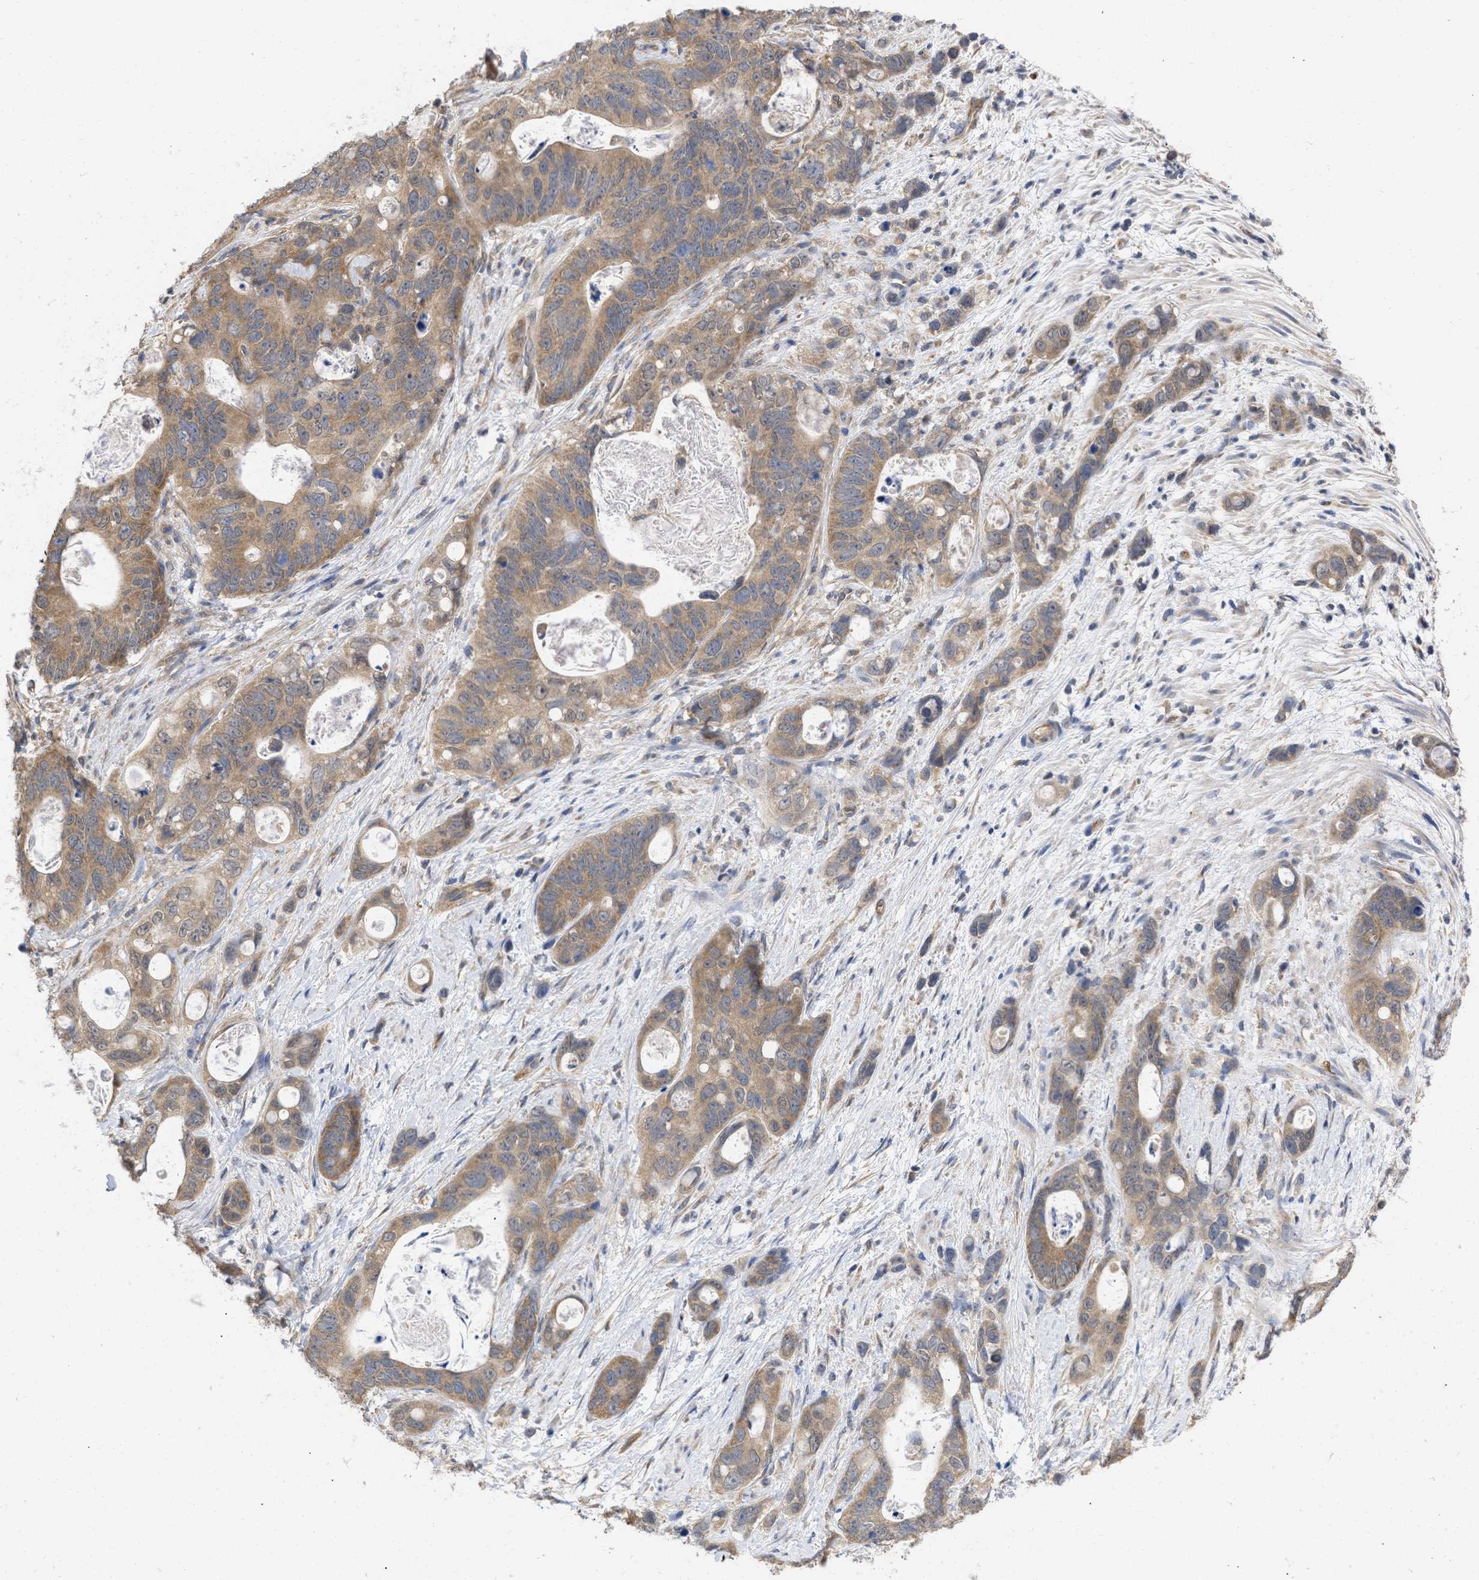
{"staining": {"intensity": "moderate", "quantity": ">75%", "location": "cytoplasmic/membranous"}, "tissue": "stomach cancer", "cell_type": "Tumor cells", "image_type": "cancer", "snomed": [{"axis": "morphology", "description": "Normal tissue, NOS"}, {"axis": "morphology", "description": "Adenocarcinoma, NOS"}, {"axis": "topography", "description": "Stomach"}], "caption": "Protein staining reveals moderate cytoplasmic/membranous staining in about >75% of tumor cells in stomach cancer. (brown staining indicates protein expression, while blue staining denotes nuclei).", "gene": "MAP2K3", "patient": {"sex": "female", "age": 89}}